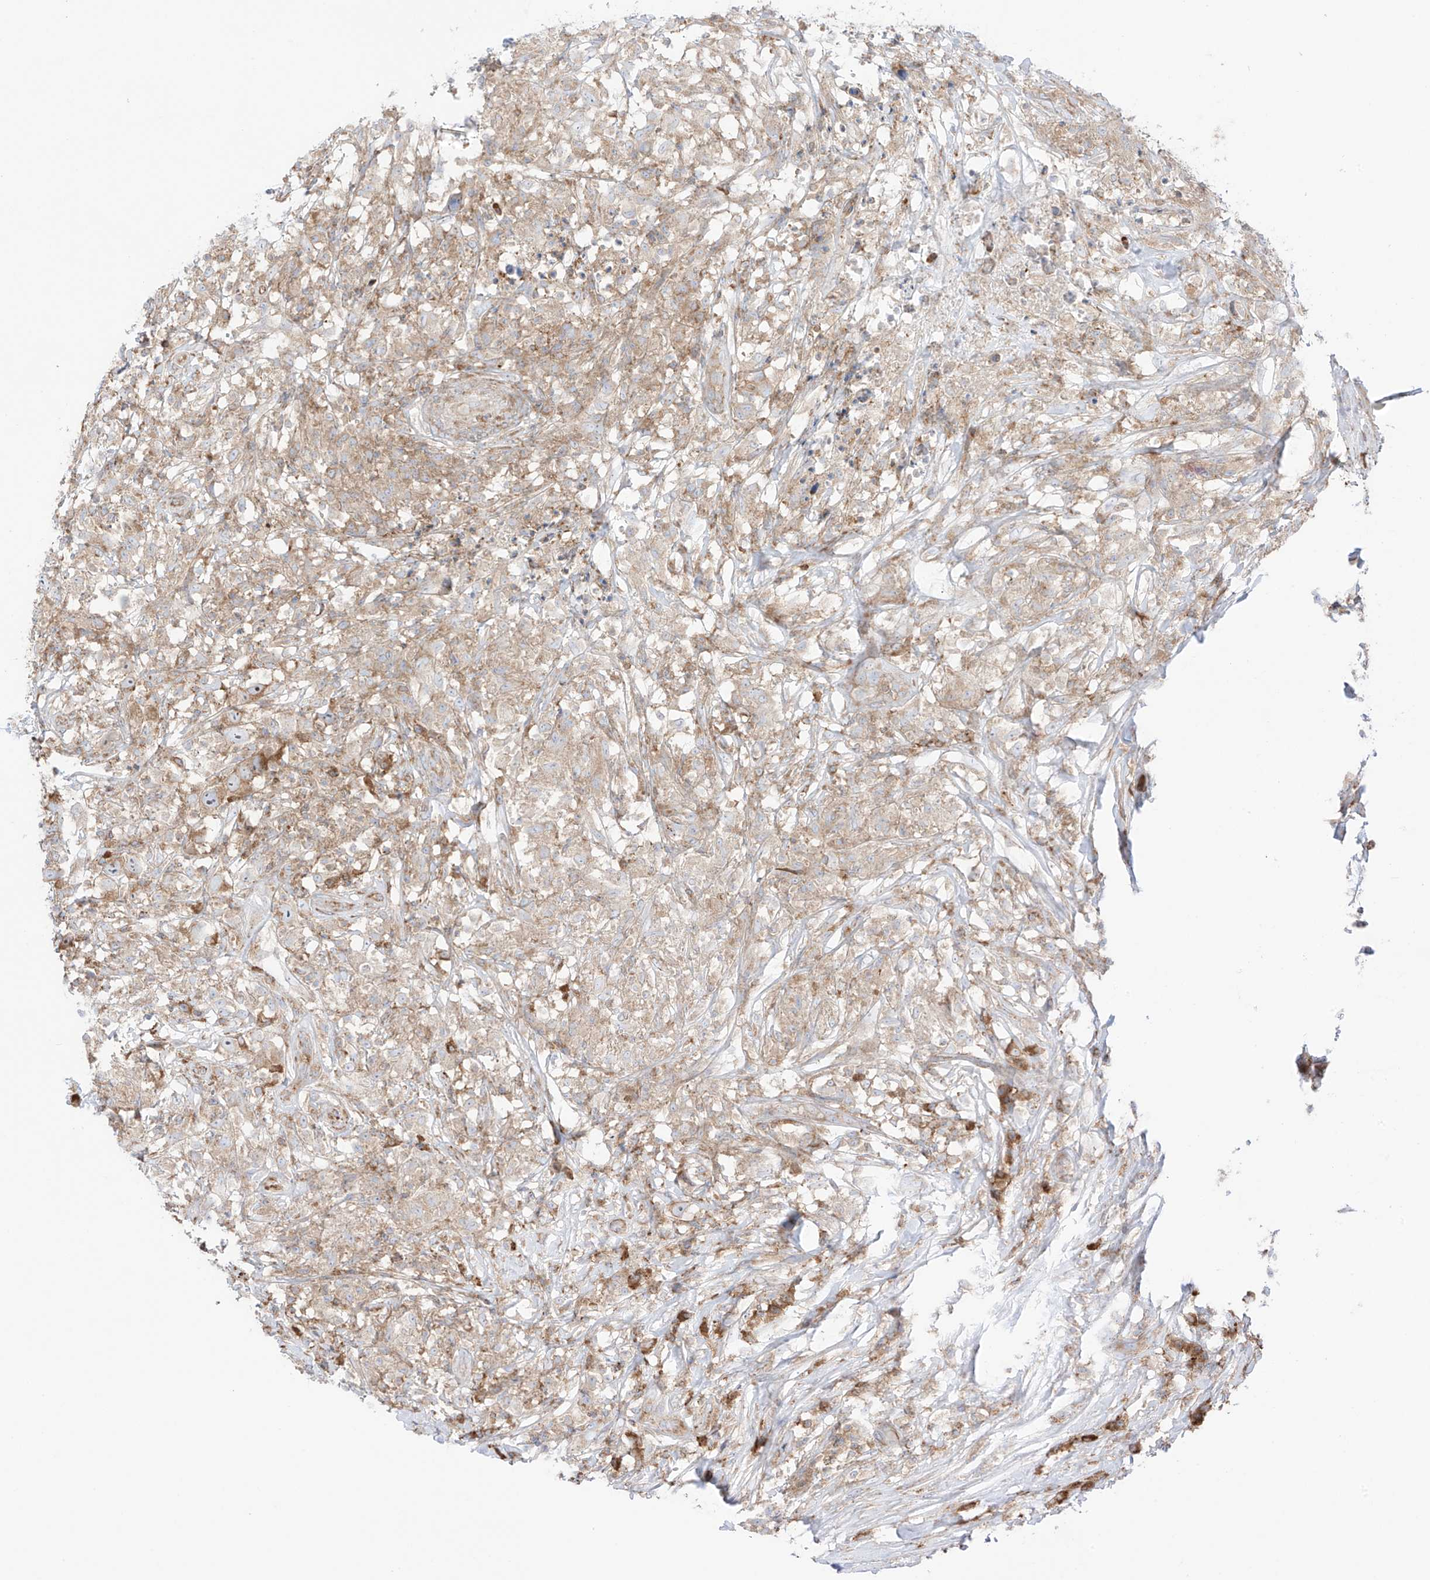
{"staining": {"intensity": "moderate", "quantity": ">75%", "location": "cytoplasmic/membranous"}, "tissue": "testis cancer", "cell_type": "Tumor cells", "image_type": "cancer", "snomed": [{"axis": "morphology", "description": "Seminoma, NOS"}, {"axis": "topography", "description": "Testis"}], "caption": "A brown stain labels moderate cytoplasmic/membranous expression of a protein in testis seminoma tumor cells. The protein of interest is stained brown, and the nuclei are stained in blue (DAB IHC with brightfield microscopy, high magnification).", "gene": "XKR3", "patient": {"sex": "male", "age": 49}}